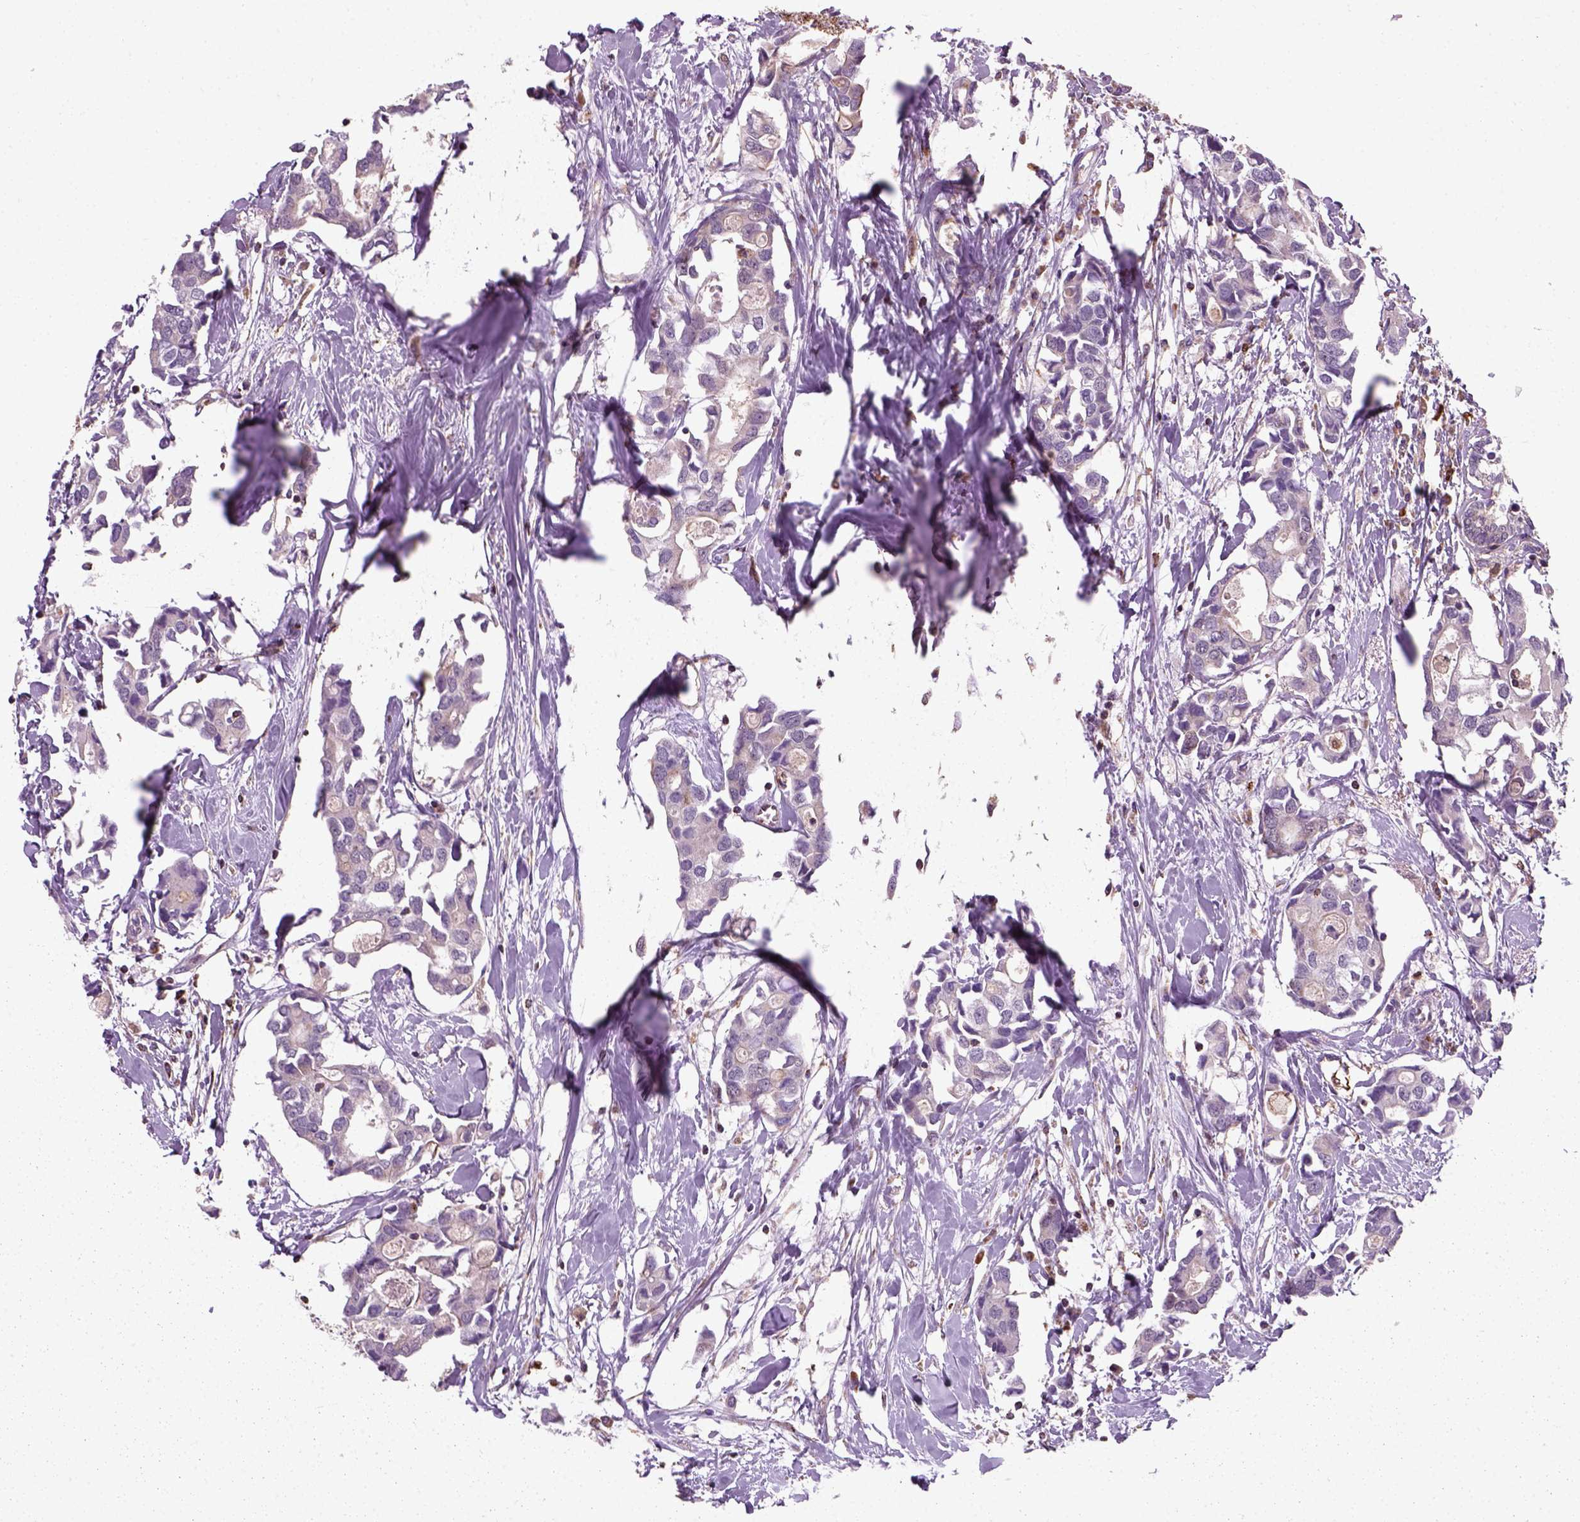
{"staining": {"intensity": "negative", "quantity": "none", "location": "none"}, "tissue": "breast cancer", "cell_type": "Tumor cells", "image_type": "cancer", "snomed": [{"axis": "morphology", "description": "Duct carcinoma"}, {"axis": "topography", "description": "Breast"}], "caption": "Breast cancer was stained to show a protein in brown. There is no significant positivity in tumor cells. The staining was performed using DAB (3,3'-diaminobenzidine) to visualize the protein expression in brown, while the nuclei were stained in blue with hematoxylin (Magnification: 20x).", "gene": "NUDT16L1", "patient": {"sex": "female", "age": 83}}